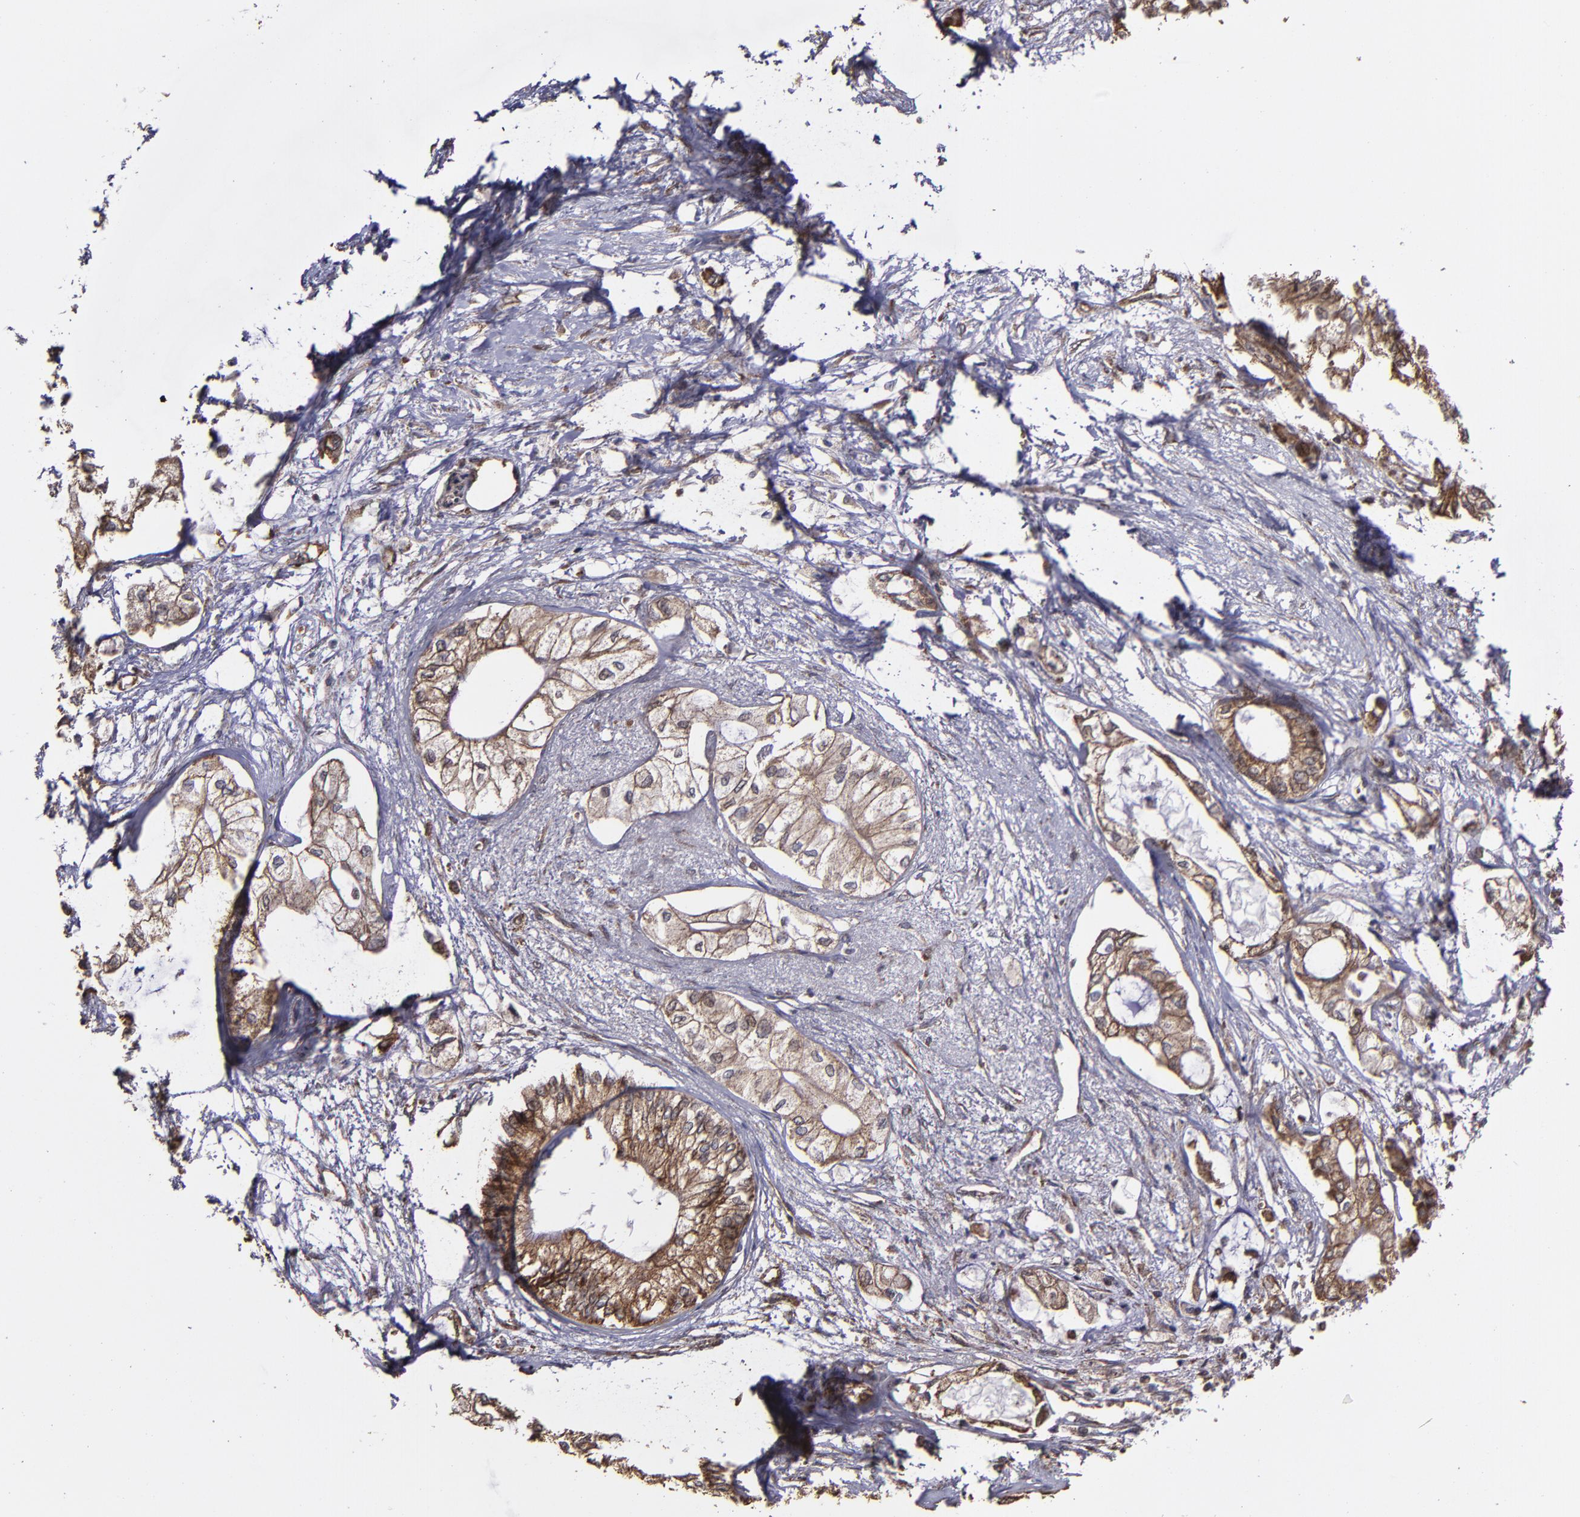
{"staining": {"intensity": "moderate", "quantity": ">75%", "location": "cytoplasmic/membranous,nuclear"}, "tissue": "pancreatic cancer", "cell_type": "Tumor cells", "image_type": "cancer", "snomed": [{"axis": "morphology", "description": "Adenocarcinoma, NOS"}, {"axis": "topography", "description": "Pancreas"}], "caption": "The image reveals a brown stain indicating the presence of a protein in the cytoplasmic/membranous and nuclear of tumor cells in pancreatic cancer. Nuclei are stained in blue.", "gene": "EIF4ENIF1", "patient": {"sex": "male", "age": 79}}